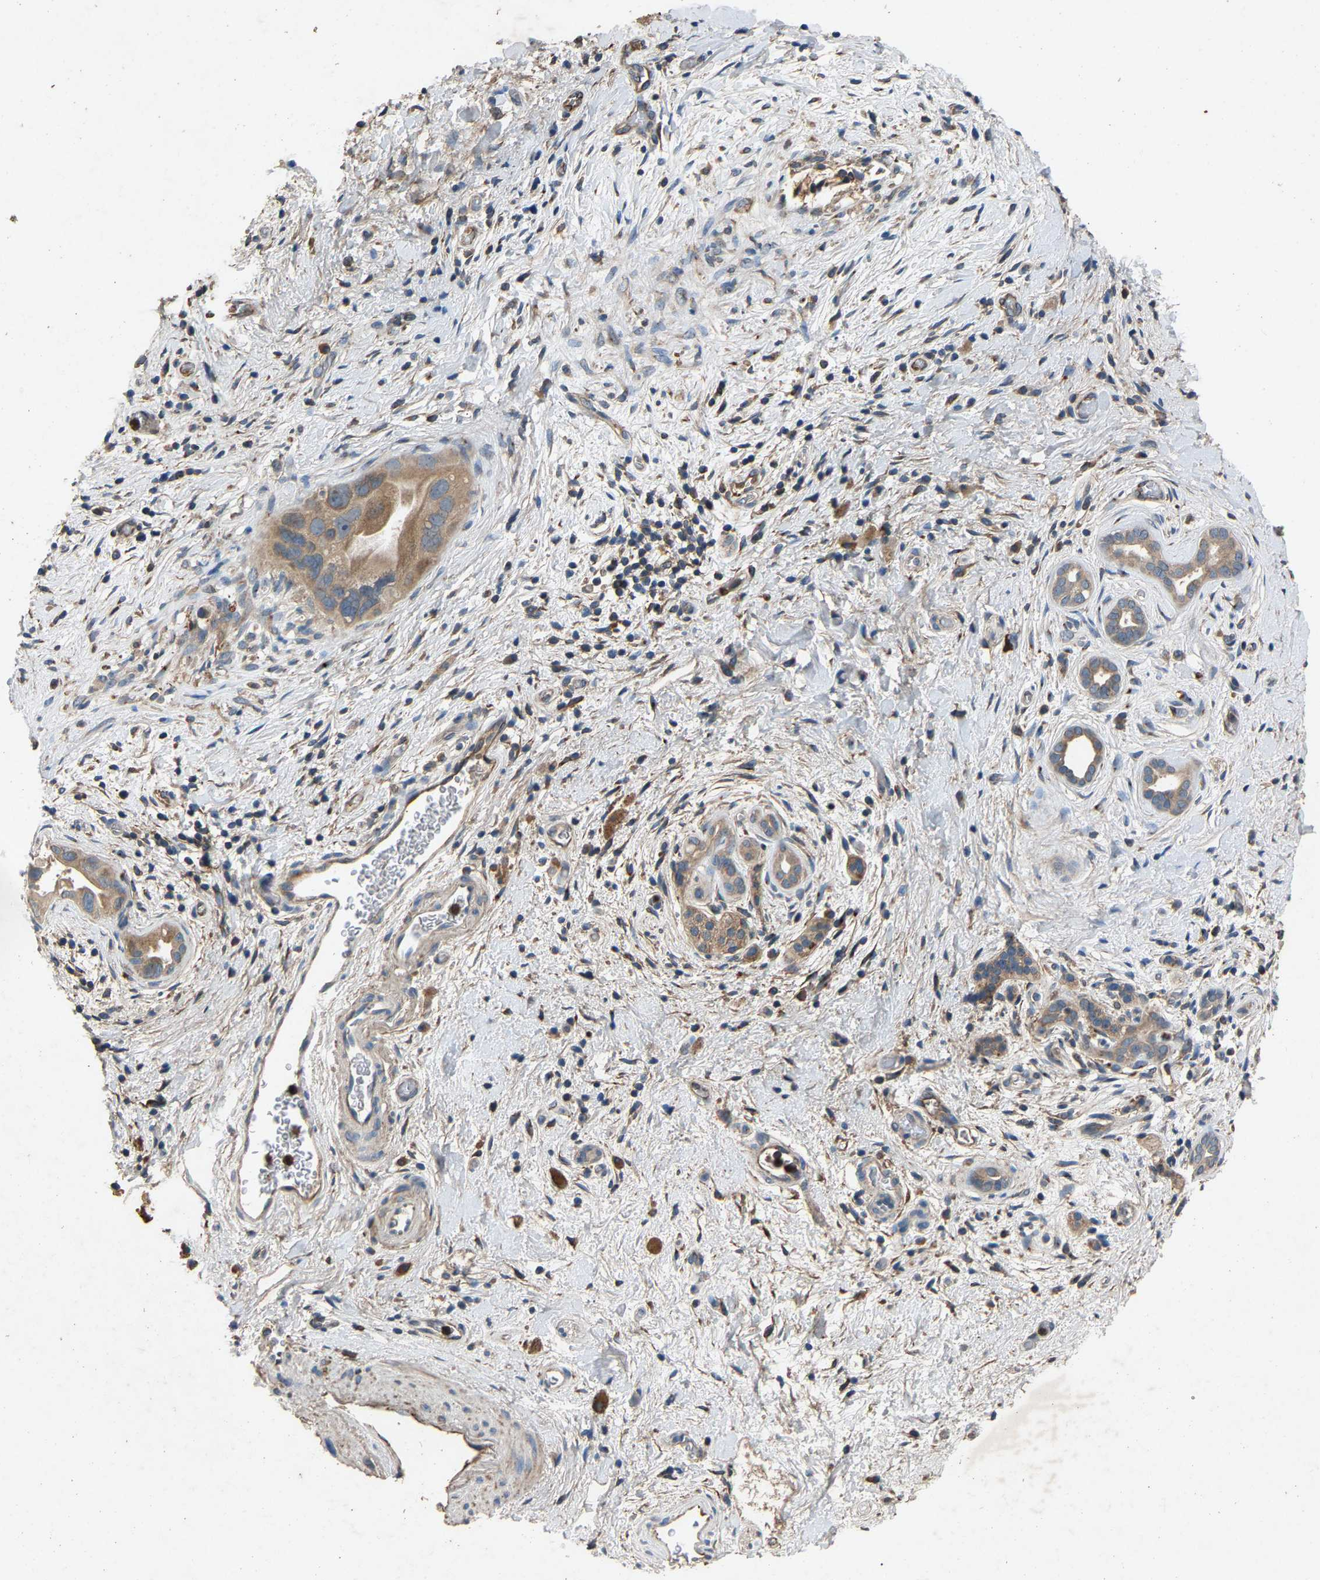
{"staining": {"intensity": "weak", "quantity": ">75%", "location": "cytoplasmic/membranous"}, "tissue": "pancreatic cancer", "cell_type": "Tumor cells", "image_type": "cancer", "snomed": [{"axis": "morphology", "description": "Adenocarcinoma, NOS"}, {"axis": "topography", "description": "Pancreas"}], "caption": "Immunohistochemical staining of human pancreatic cancer displays low levels of weak cytoplasmic/membranous expression in approximately >75% of tumor cells. Immunohistochemistry stains the protein in brown and the nuclei are stained blue.", "gene": "PPID", "patient": {"sex": "male", "age": 55}}